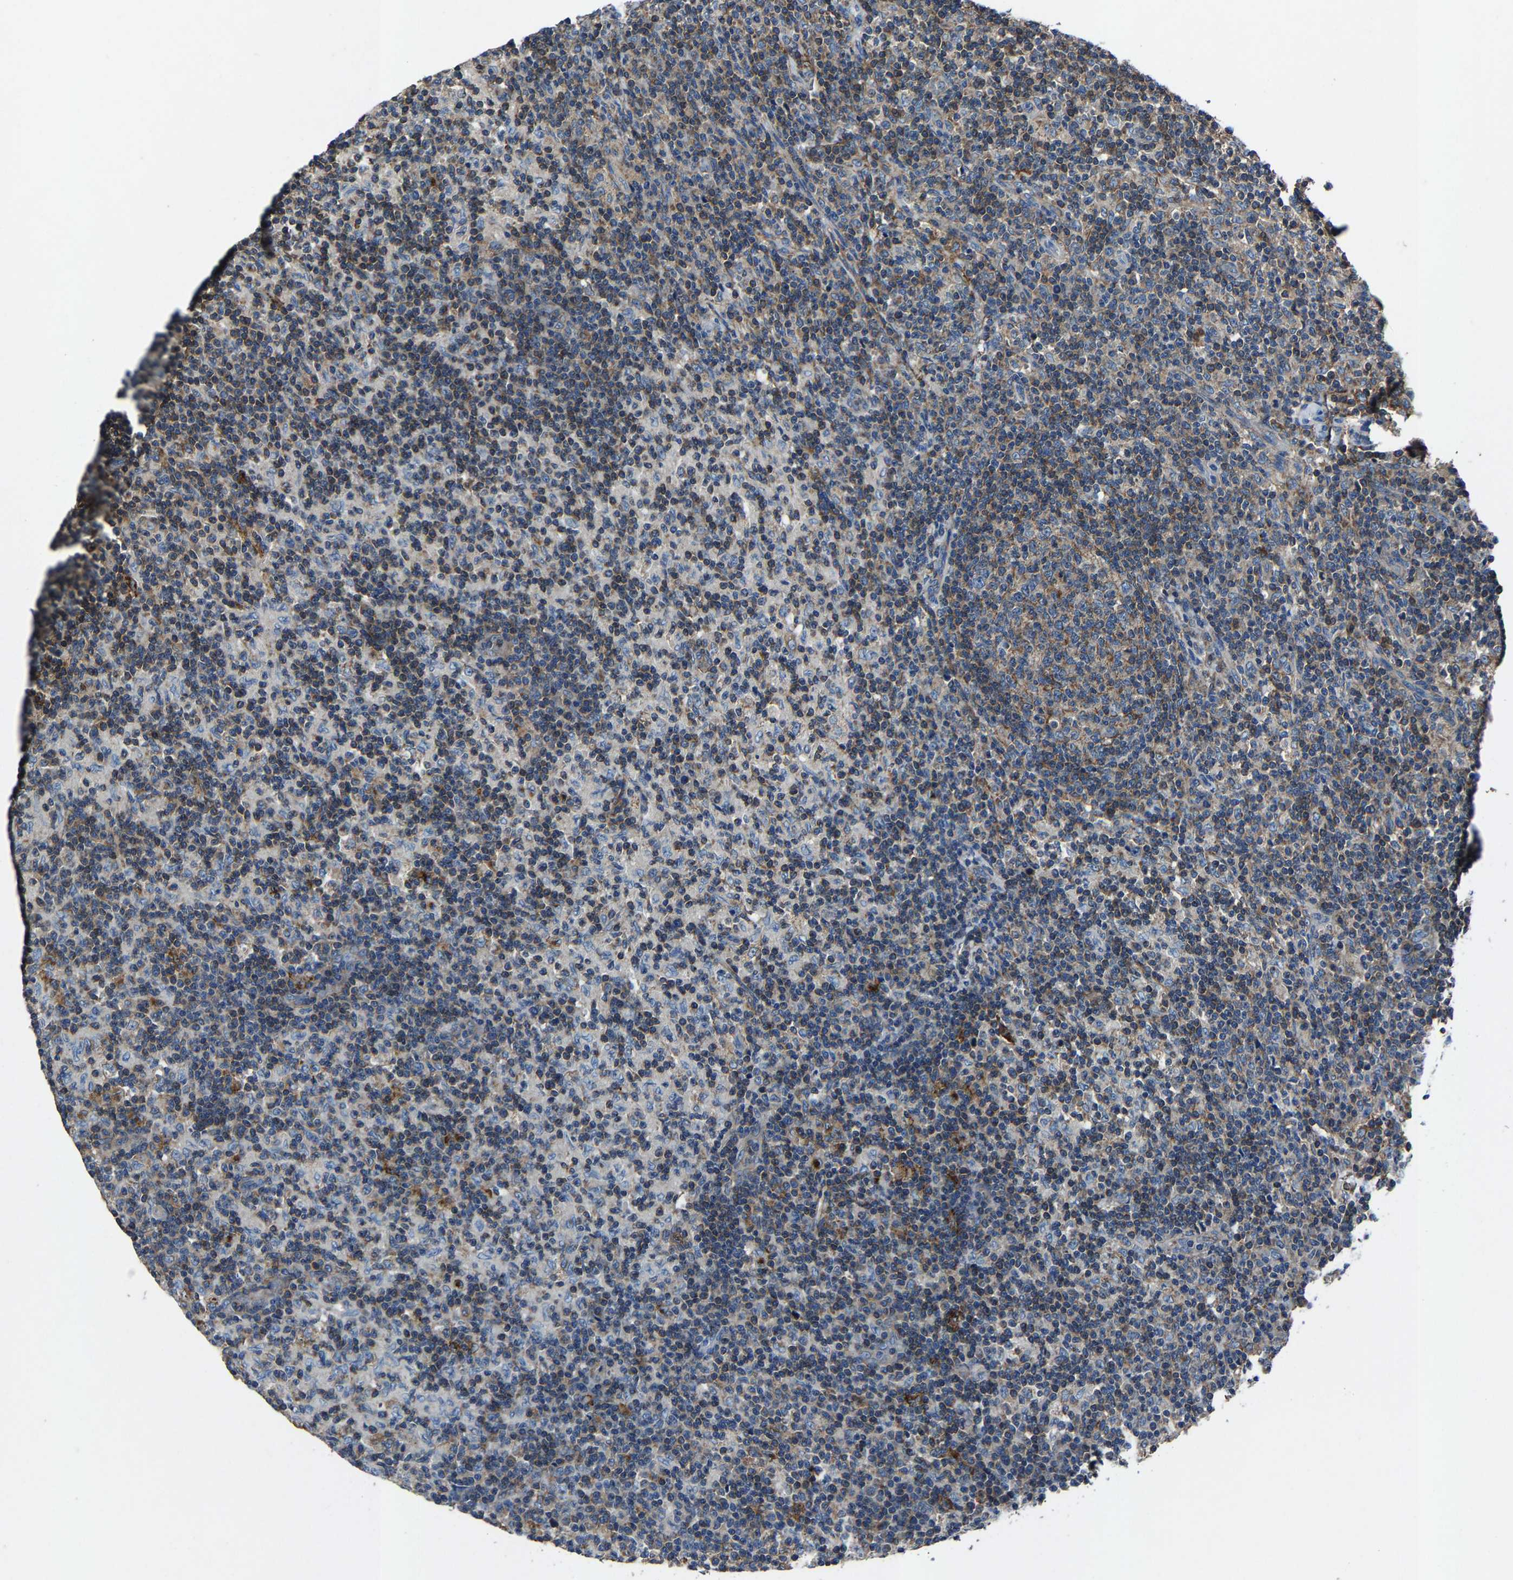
{"staining": {"intensity": "moderate", "quantity": ">75%", "location": "cytoplasmic/membranous"}, "tissue": "lymph node", "cell_type": "Germinal center cells", "image_type": "normal", "snomed": [{"axis": "morphology", "description": "Normal tissue, NOS"}, {"axis": "morphology", "description": "Inflammation, NOS"}, {"axis": "topography", "description": "Lymph node"}], "caption": "An immunohistochemistry image of normal tissue is shown. Protein staining in brown labels moderate cytoplasmic/membranous positivity in lymph node within germinal center cells. Using DAB (brown) and hematoxylin (blue) stains, captured at high magnification using brightfield microscopy.", "gene": "KIAA1958", "patient": {"sex": "male", "age": 55}}